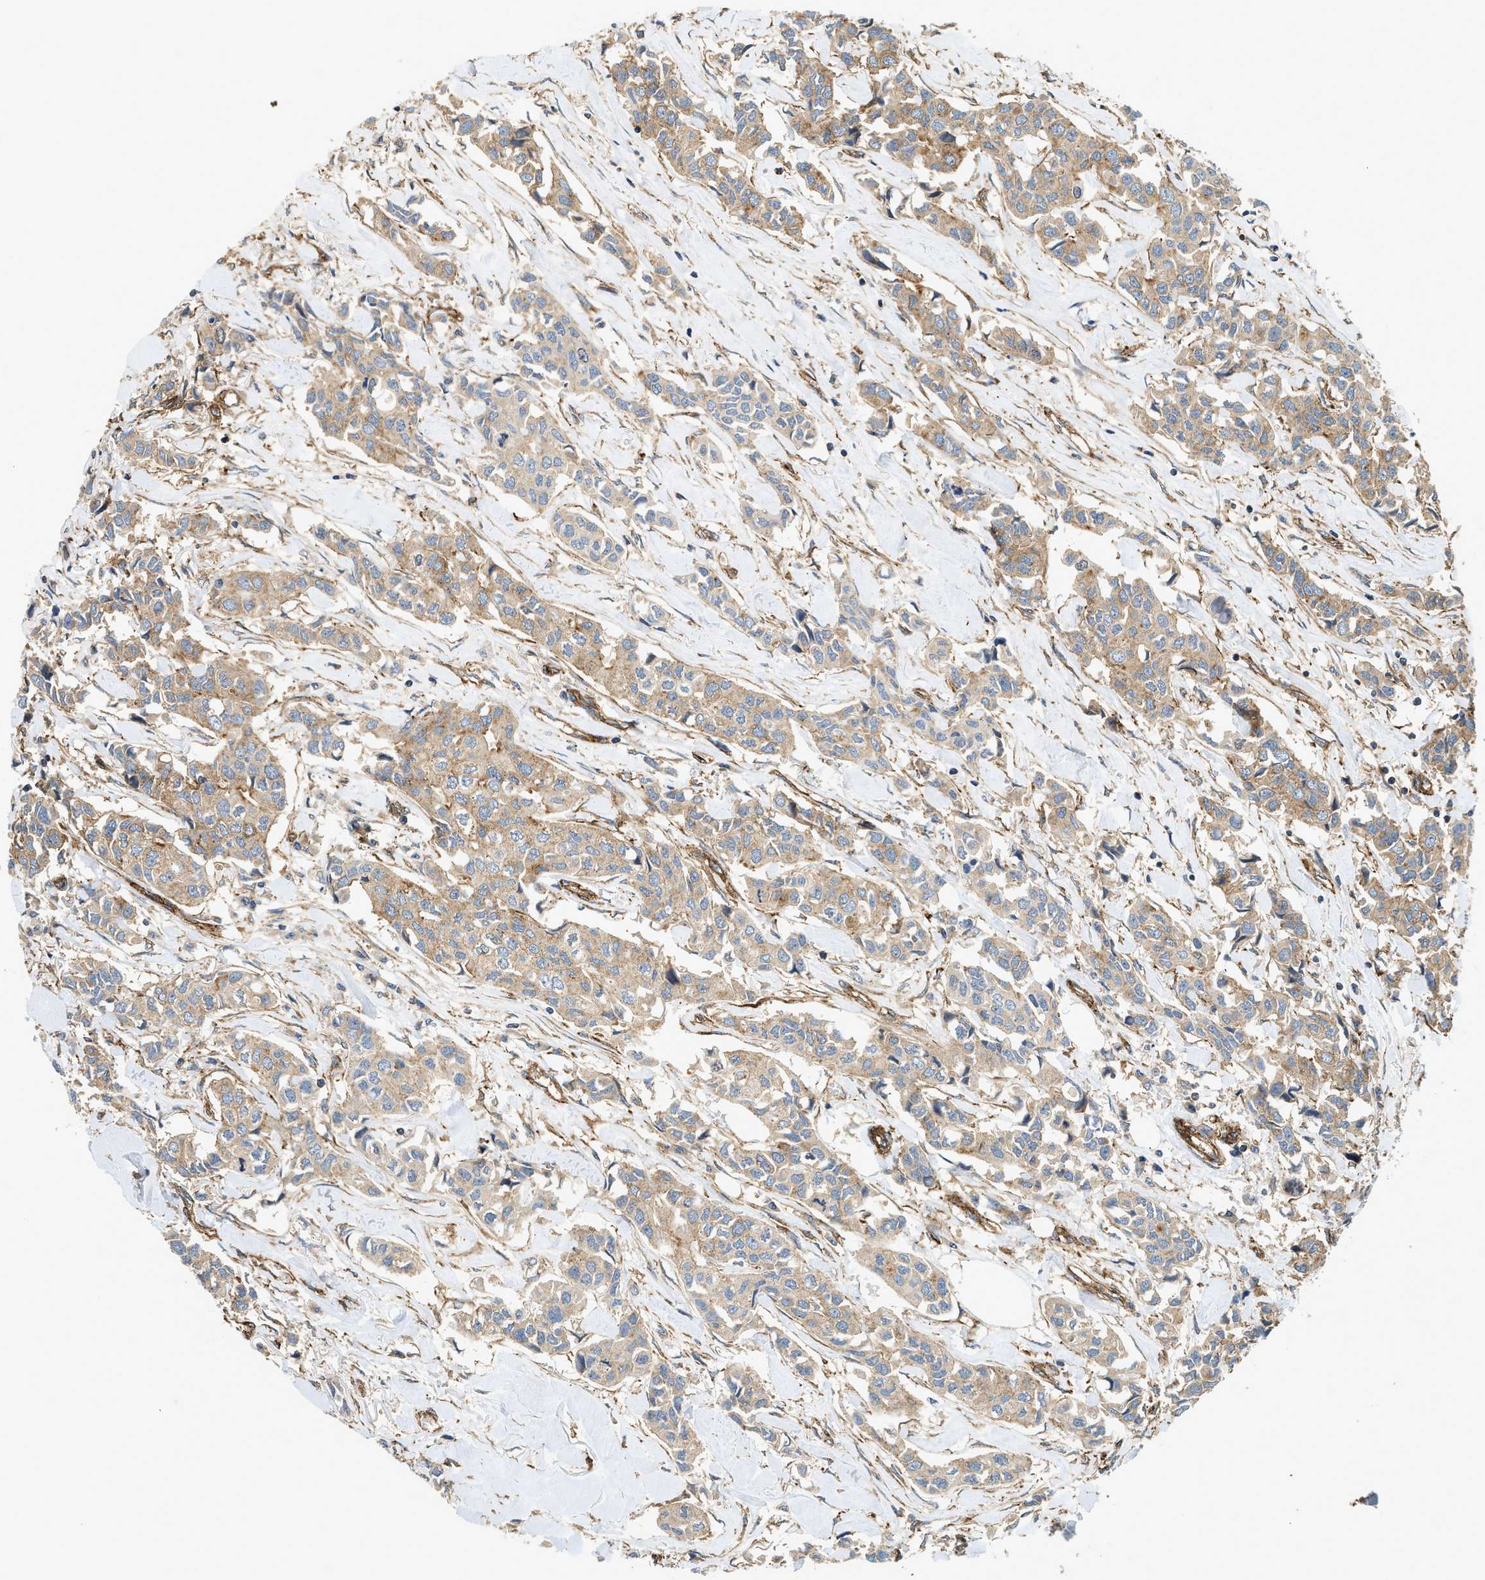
{"staining": {"intensity": "weak", "quantity": "25%-75%", "location": "cytoplasmic/membranous"}, "tissue": "breast cancer", "cell_type": "Tumor cells", "image_type": "cancer", "snomed": [{"axis": "morphology", "description": "Duct carcinoma"}, {"axis": "topography", "description": "Breast"}], "caption": "Invasive ductal carcinoma (breast) stained for a protein (brown) exhibits weak cytoplasmic/membranous positive positivity in approximately 25%-75% of tumor cells.", "gene": "HIP1", "patient": {"sex": "female", "age": 80}}